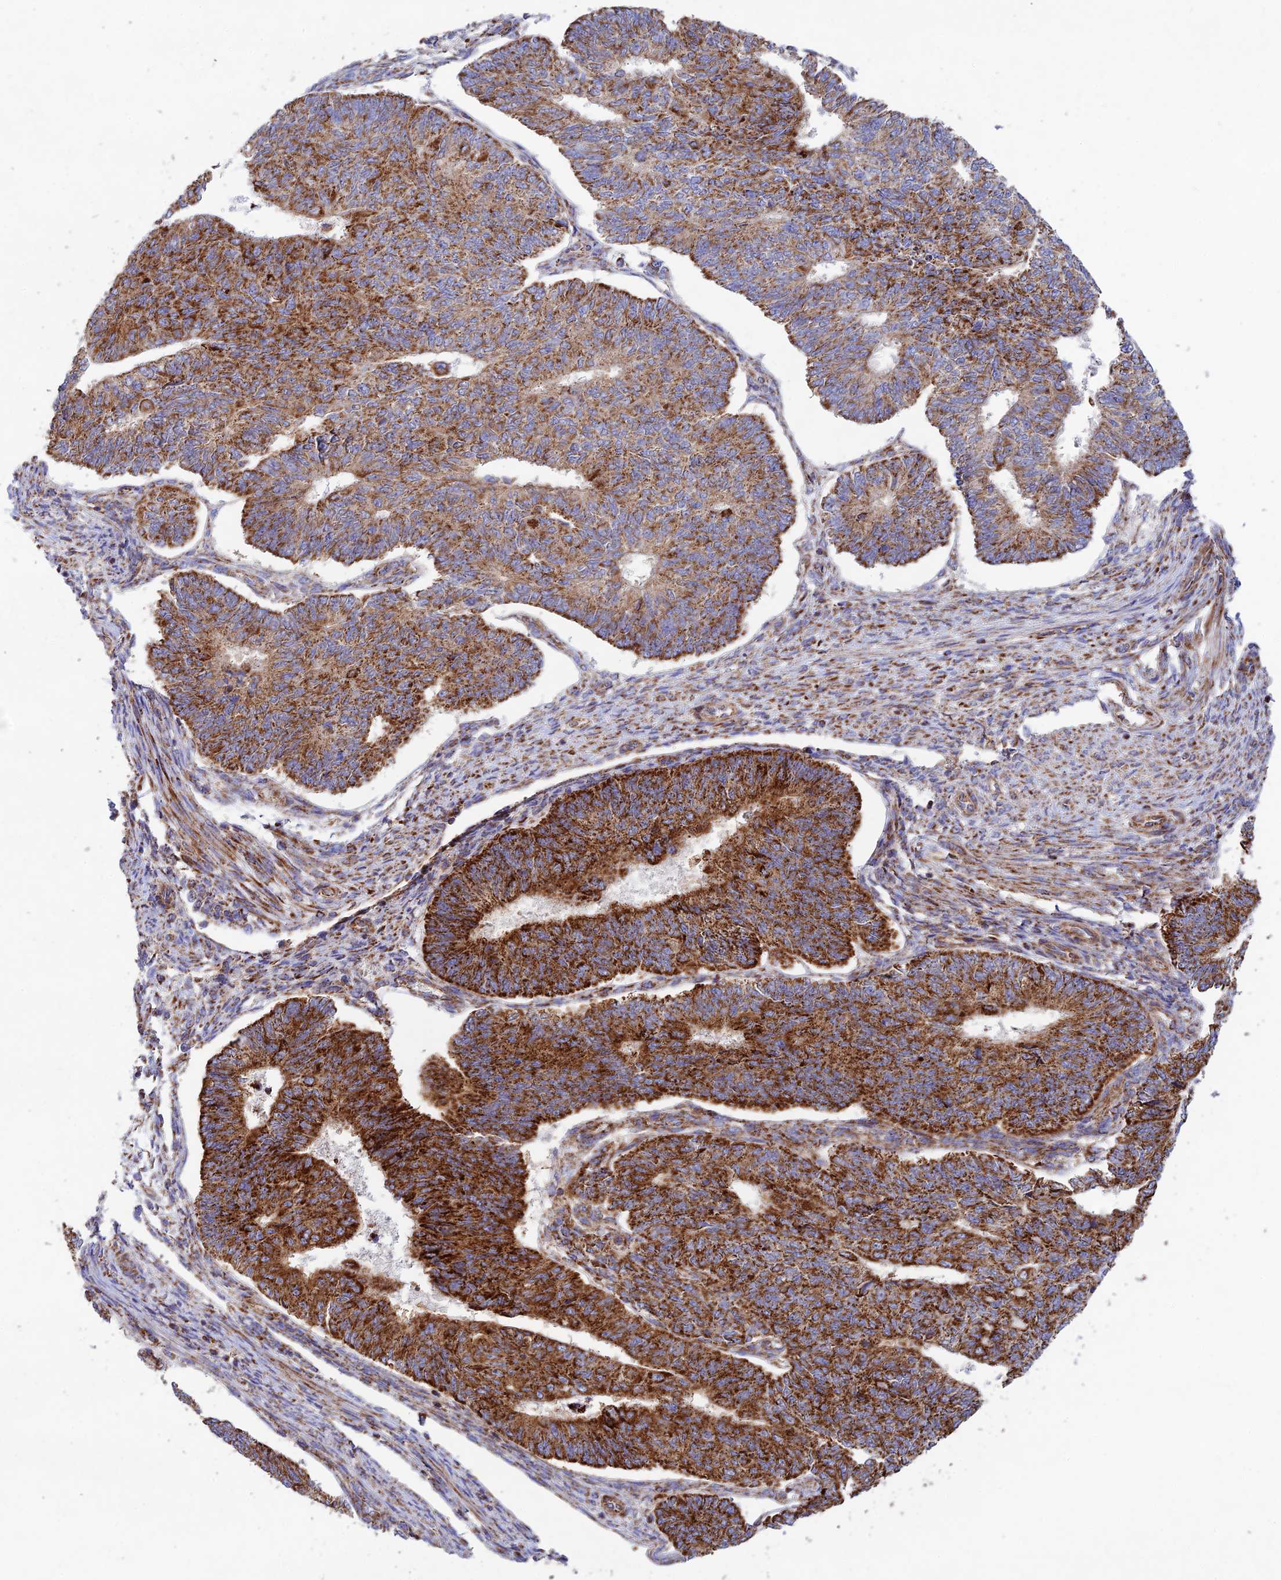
{"staining": {"intensity": "strong", "quantity": ">75%", "location": "cytoplasmic/membranous"}, "tissue": "endometrial cancer", "cell_type": "Tumor cells", "image_type": "cancer", "snomed": [{"axis": "morphology", "description": "Adenocarcinoma, NOS"}, {"axis": "topography", "description": "Endometrium"}], "caption": "Endometrial cancer tissue displays strong cytoplasmic/membranous positivity in approximately >75% of tumor cells", "gene": "KHDC3L", "patient": {"sex": "female", "age": 32}}